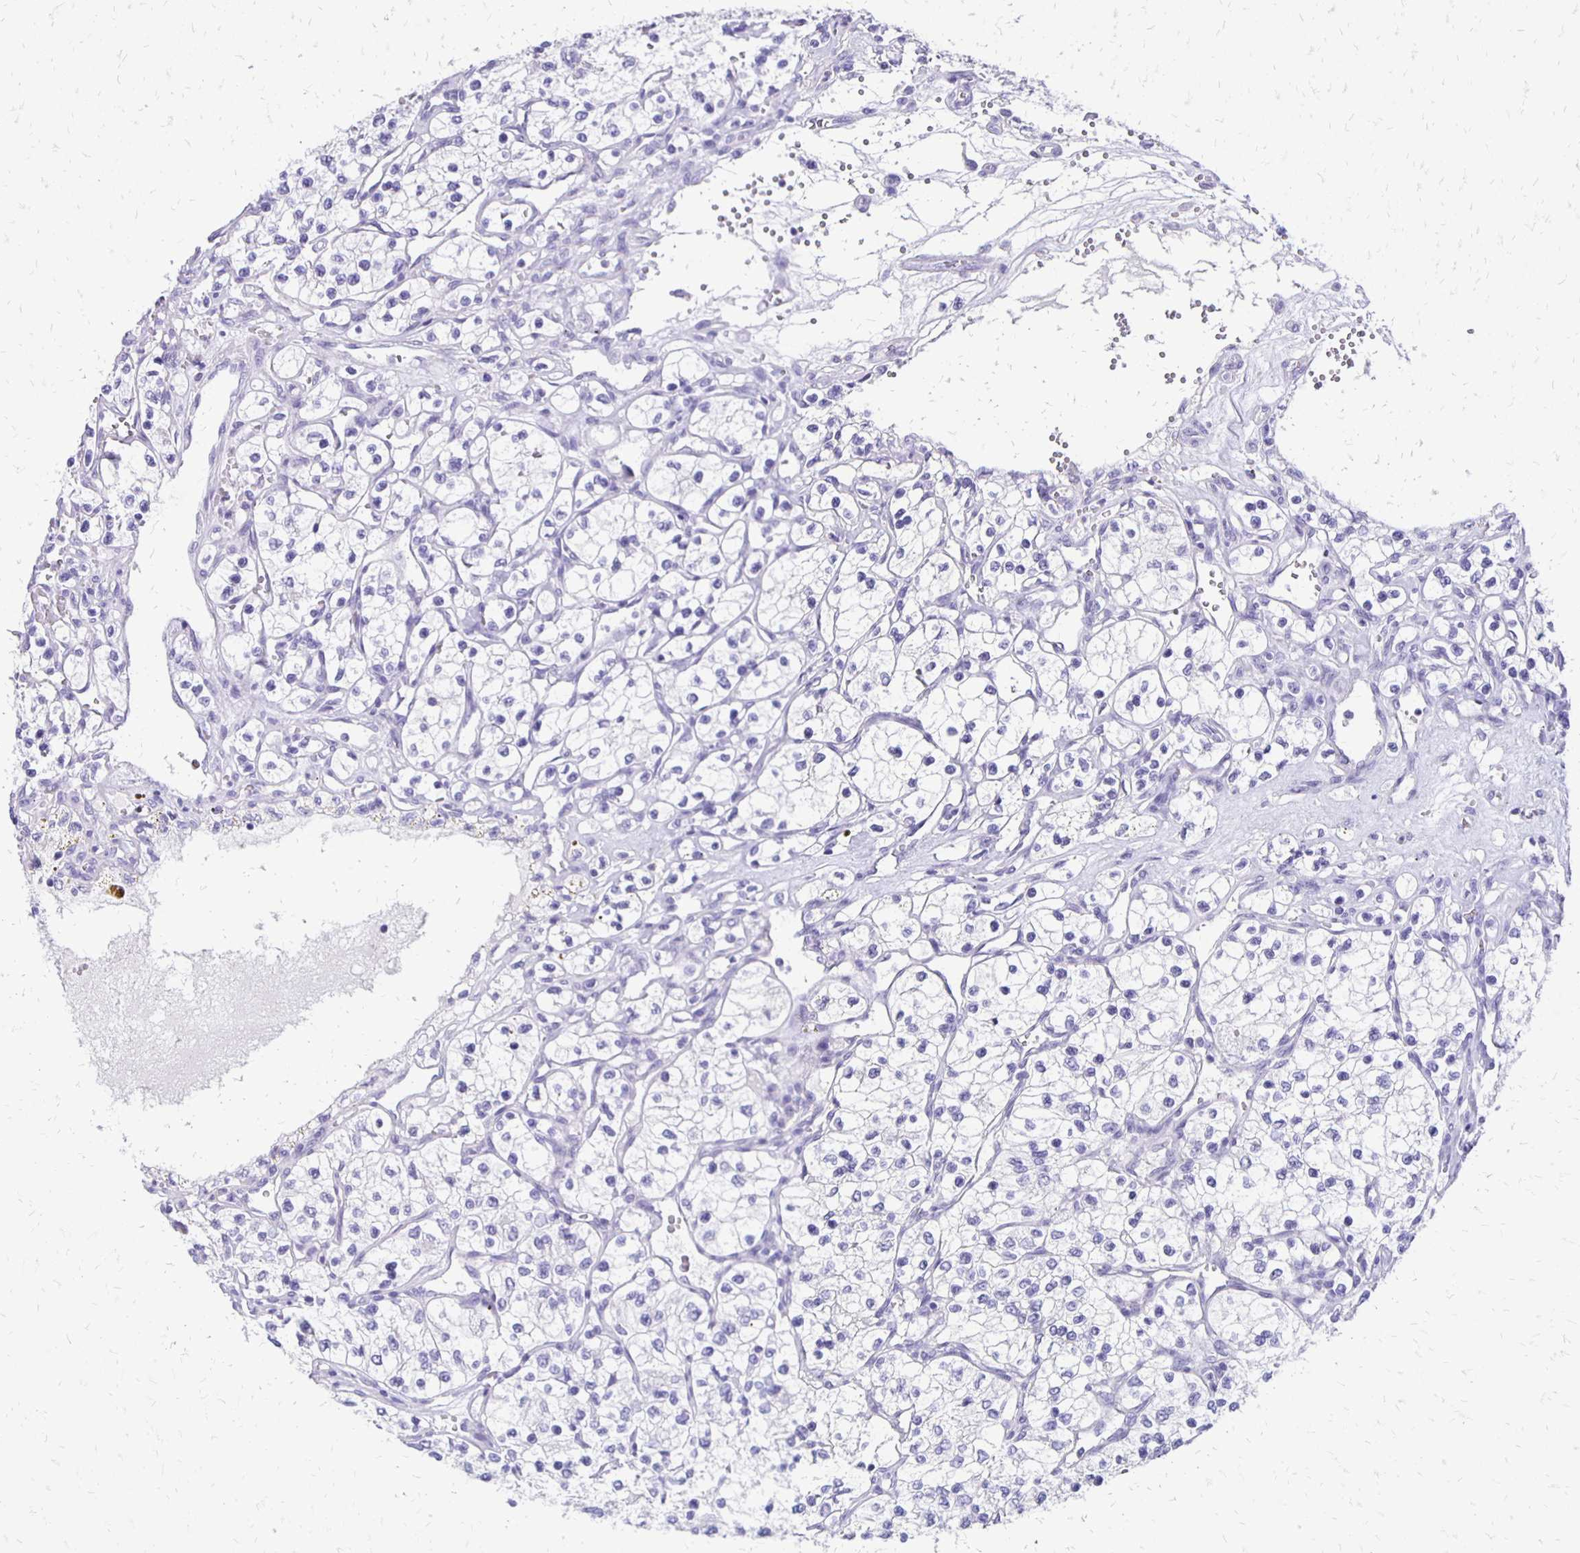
{"staining": {"intensity": "negative", "quantity": "none", "location": "none"}, "tissue": "renal cancer", "cell_type": "Tumor cells", "image_type": "cancer", "snomed": [{"axis": "morphology", "description": "Adenocarcinoma, NOS"}, {"axis": "topography", "description": "Kidney"}], "caption": "Adenocarcinoma (renal) stained for a protein using IHC shows no staining tumor cells.", "gene": "ANKRD45", "patient": {"sex": "female", "age": 69}}